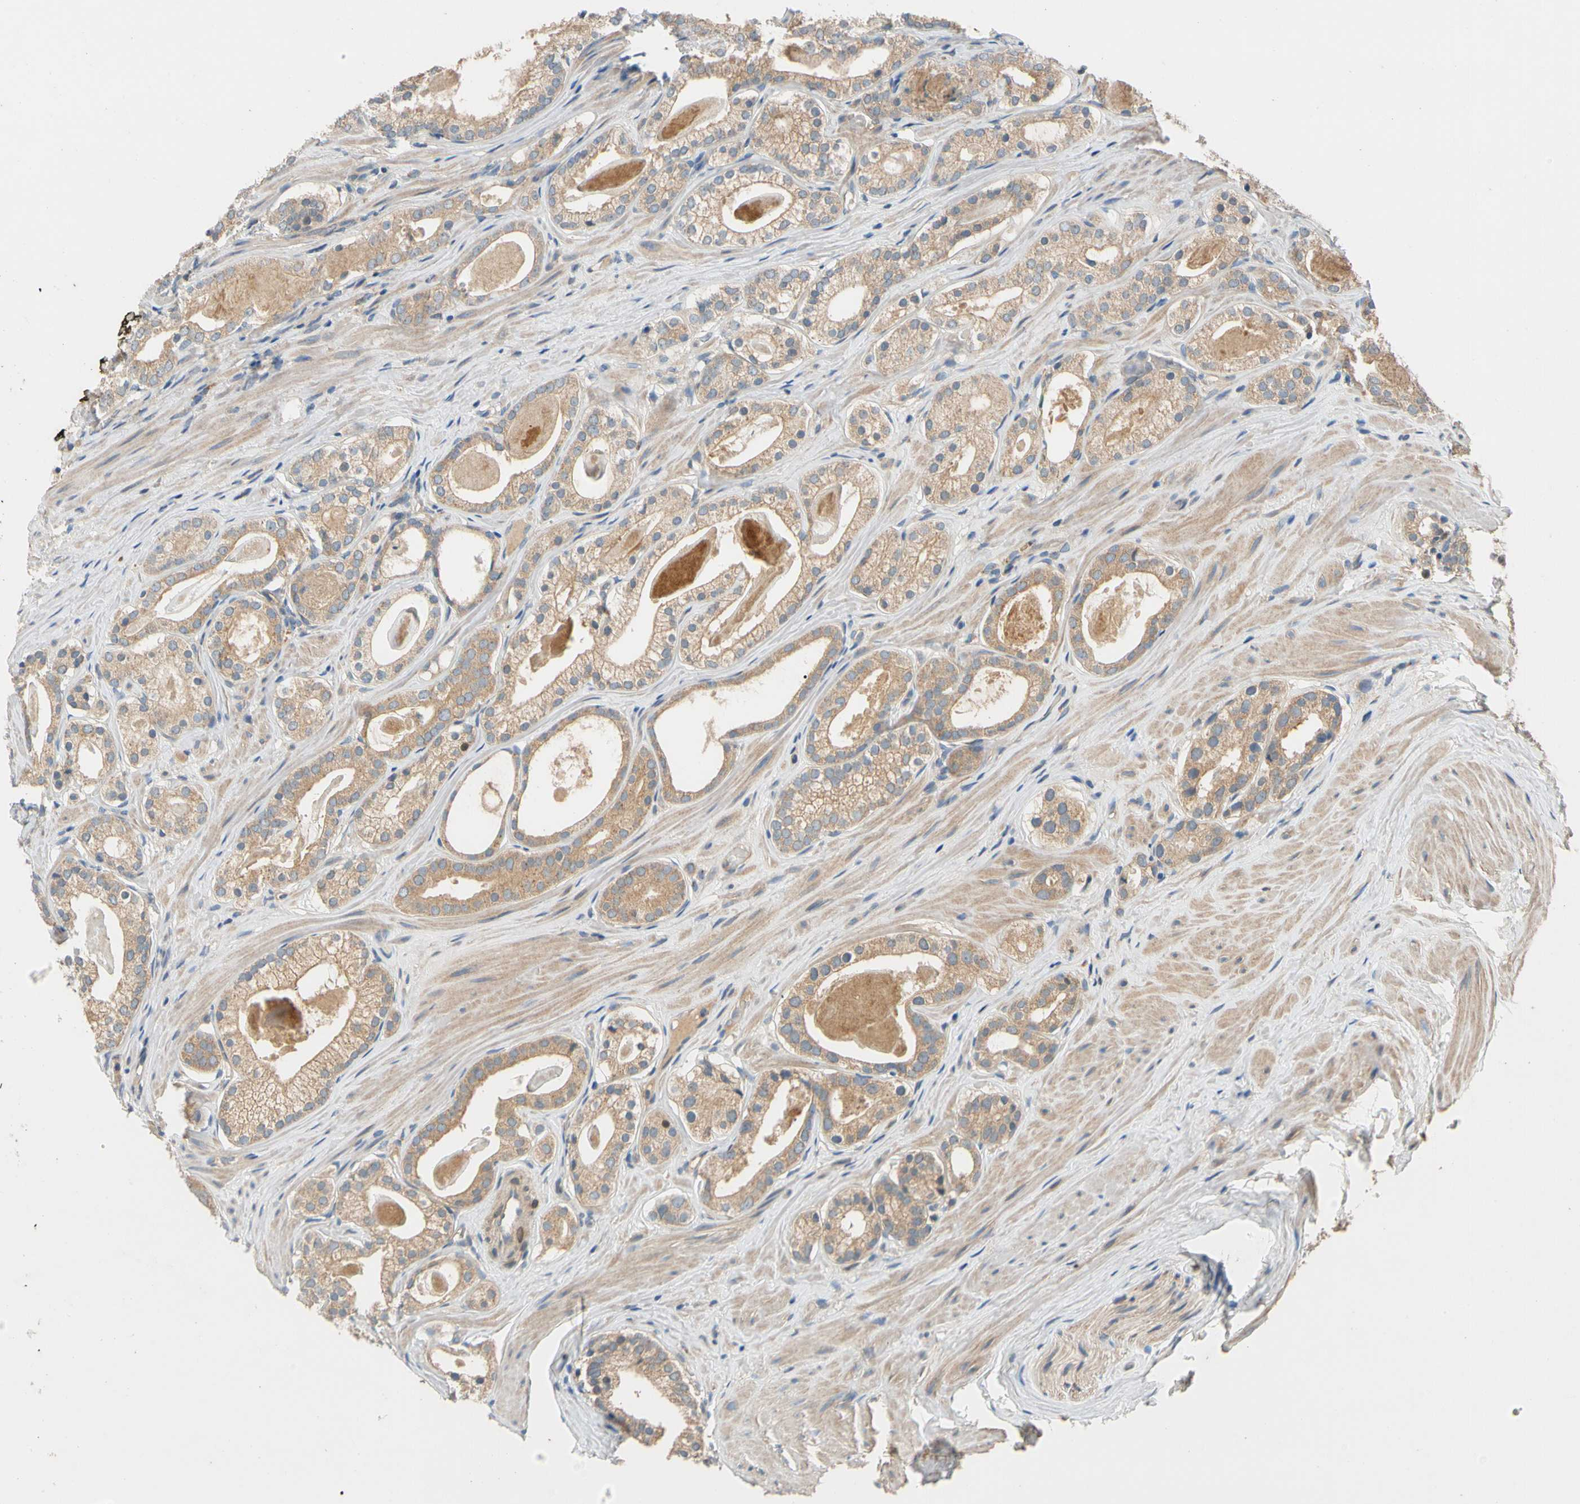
{"staining": {"intensity": "weak", "quantity": ">75%", "location": "cytoplasmic/membranous"}, "tissue": "prostate cancer", "cell_type": "Tumor cells", "image_type": "cancer", "snomed": [{"axis": "morphology", "description": "Adenocarcinoma, Low grade"}, {"axis": "topography", "description": "Prostate"}], "caption": "Adenocarcinoma (low-grade) (prostate) tissue displays weak cytoplasmic/membranous positivity in approximately >75% of tumor cells, visualized by immunohistochemistry.", "gene": "USP46", "patient": {"sex": "male", "age": 59}}